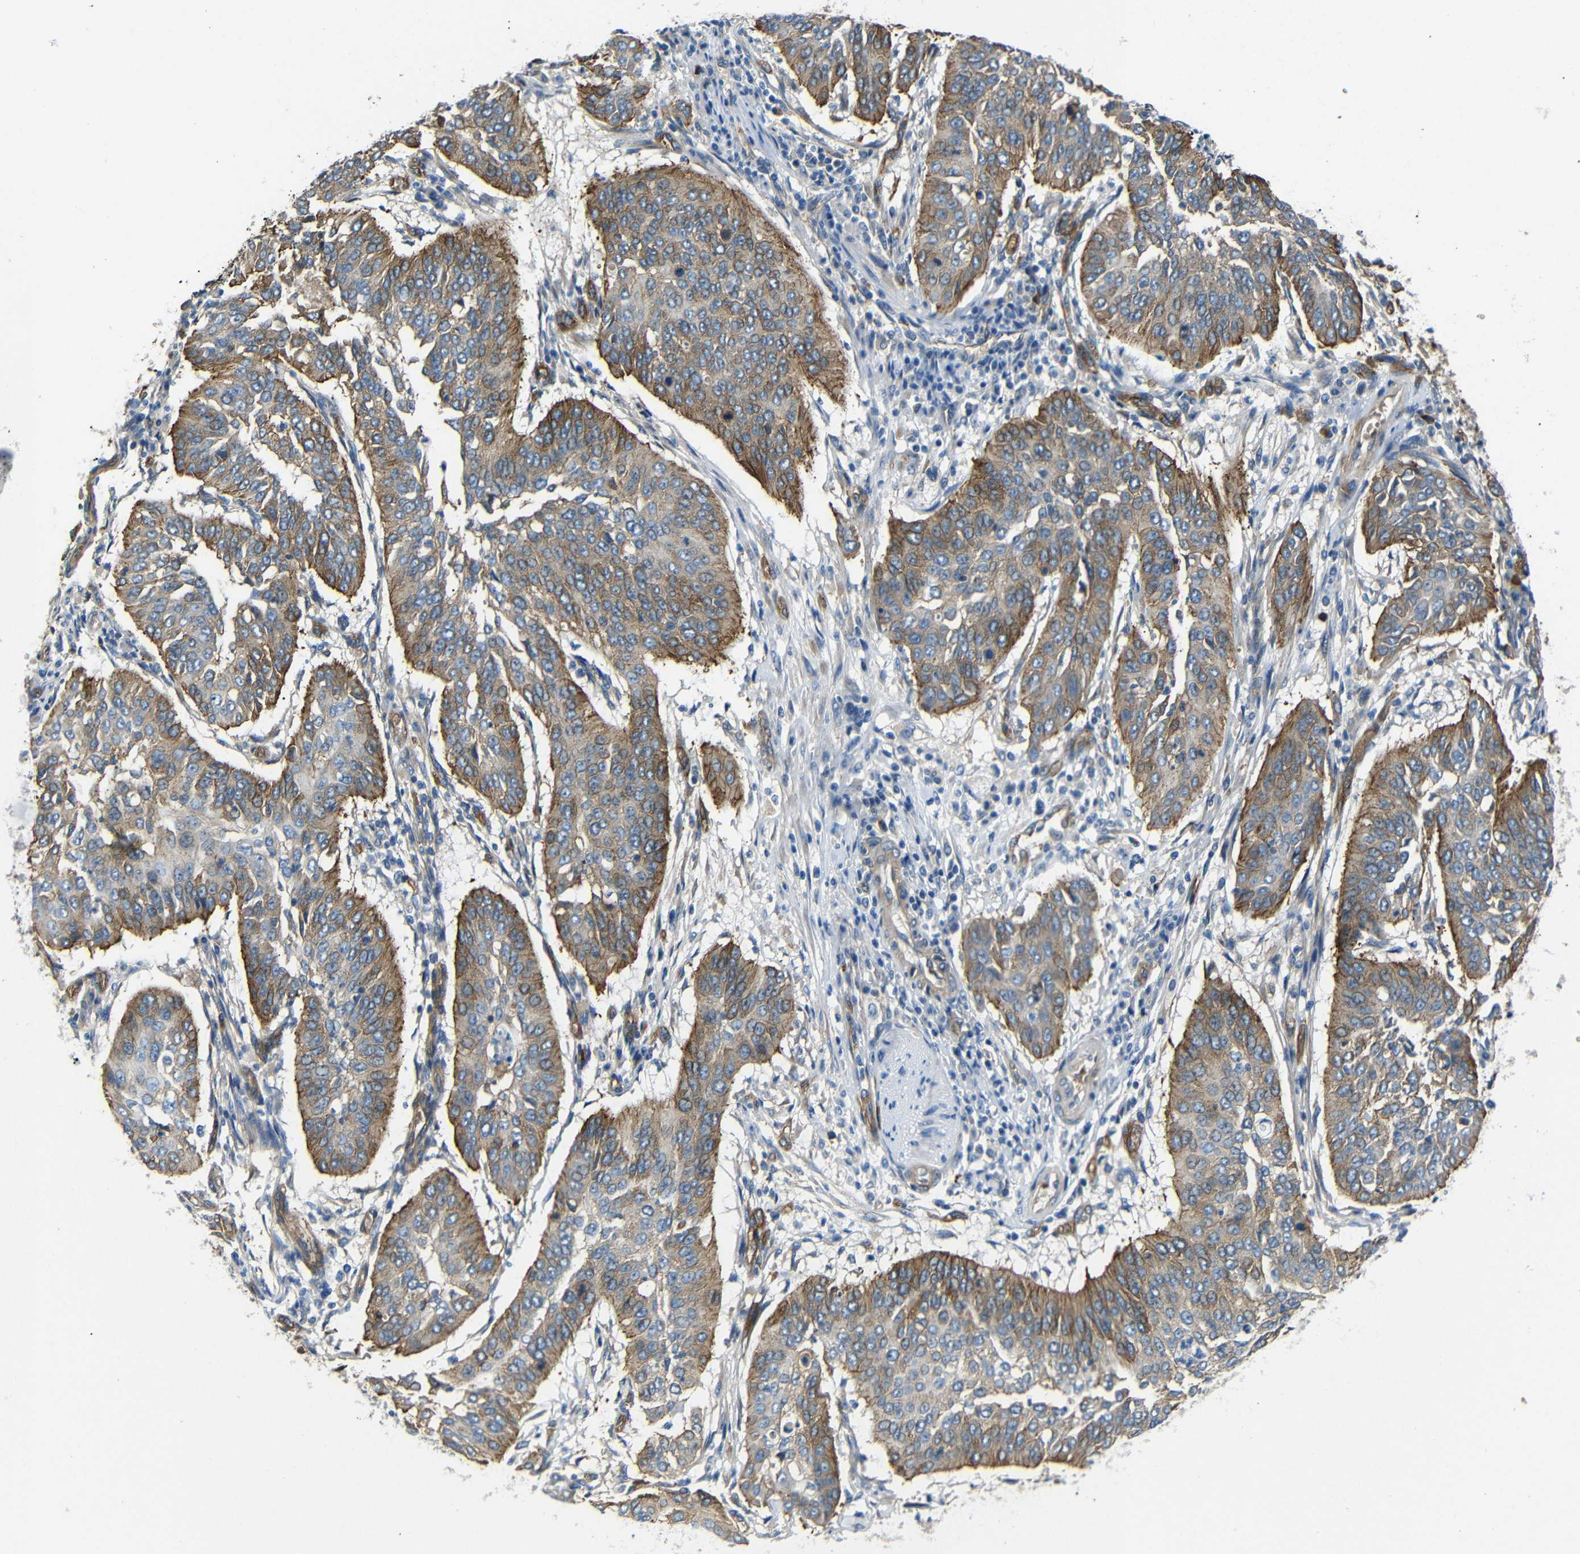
{"staining": {"intensity": "moderate", "quantity": ">75%", "location": "cytoplasmic/membranous"}, "tissue": "cervical cancer", "cell_type": "Tumor cells", "image_type": "cancer", "snomed": [{"axis": "morphology", "description": "Normal tissue, NOS"}, {"axis": "morphology", "description": "Squamous cell carcinoma, NOS"}, {"axis": "topography", "description": "Cervix"}], "caption": "A brown stain labels moderate cytoplasmic/membranous staining of a protein in cervical squamous cell carcinoma tumor cells.", "gene": "MYO1B", "patient": {"sex": "female", "age": 39}}